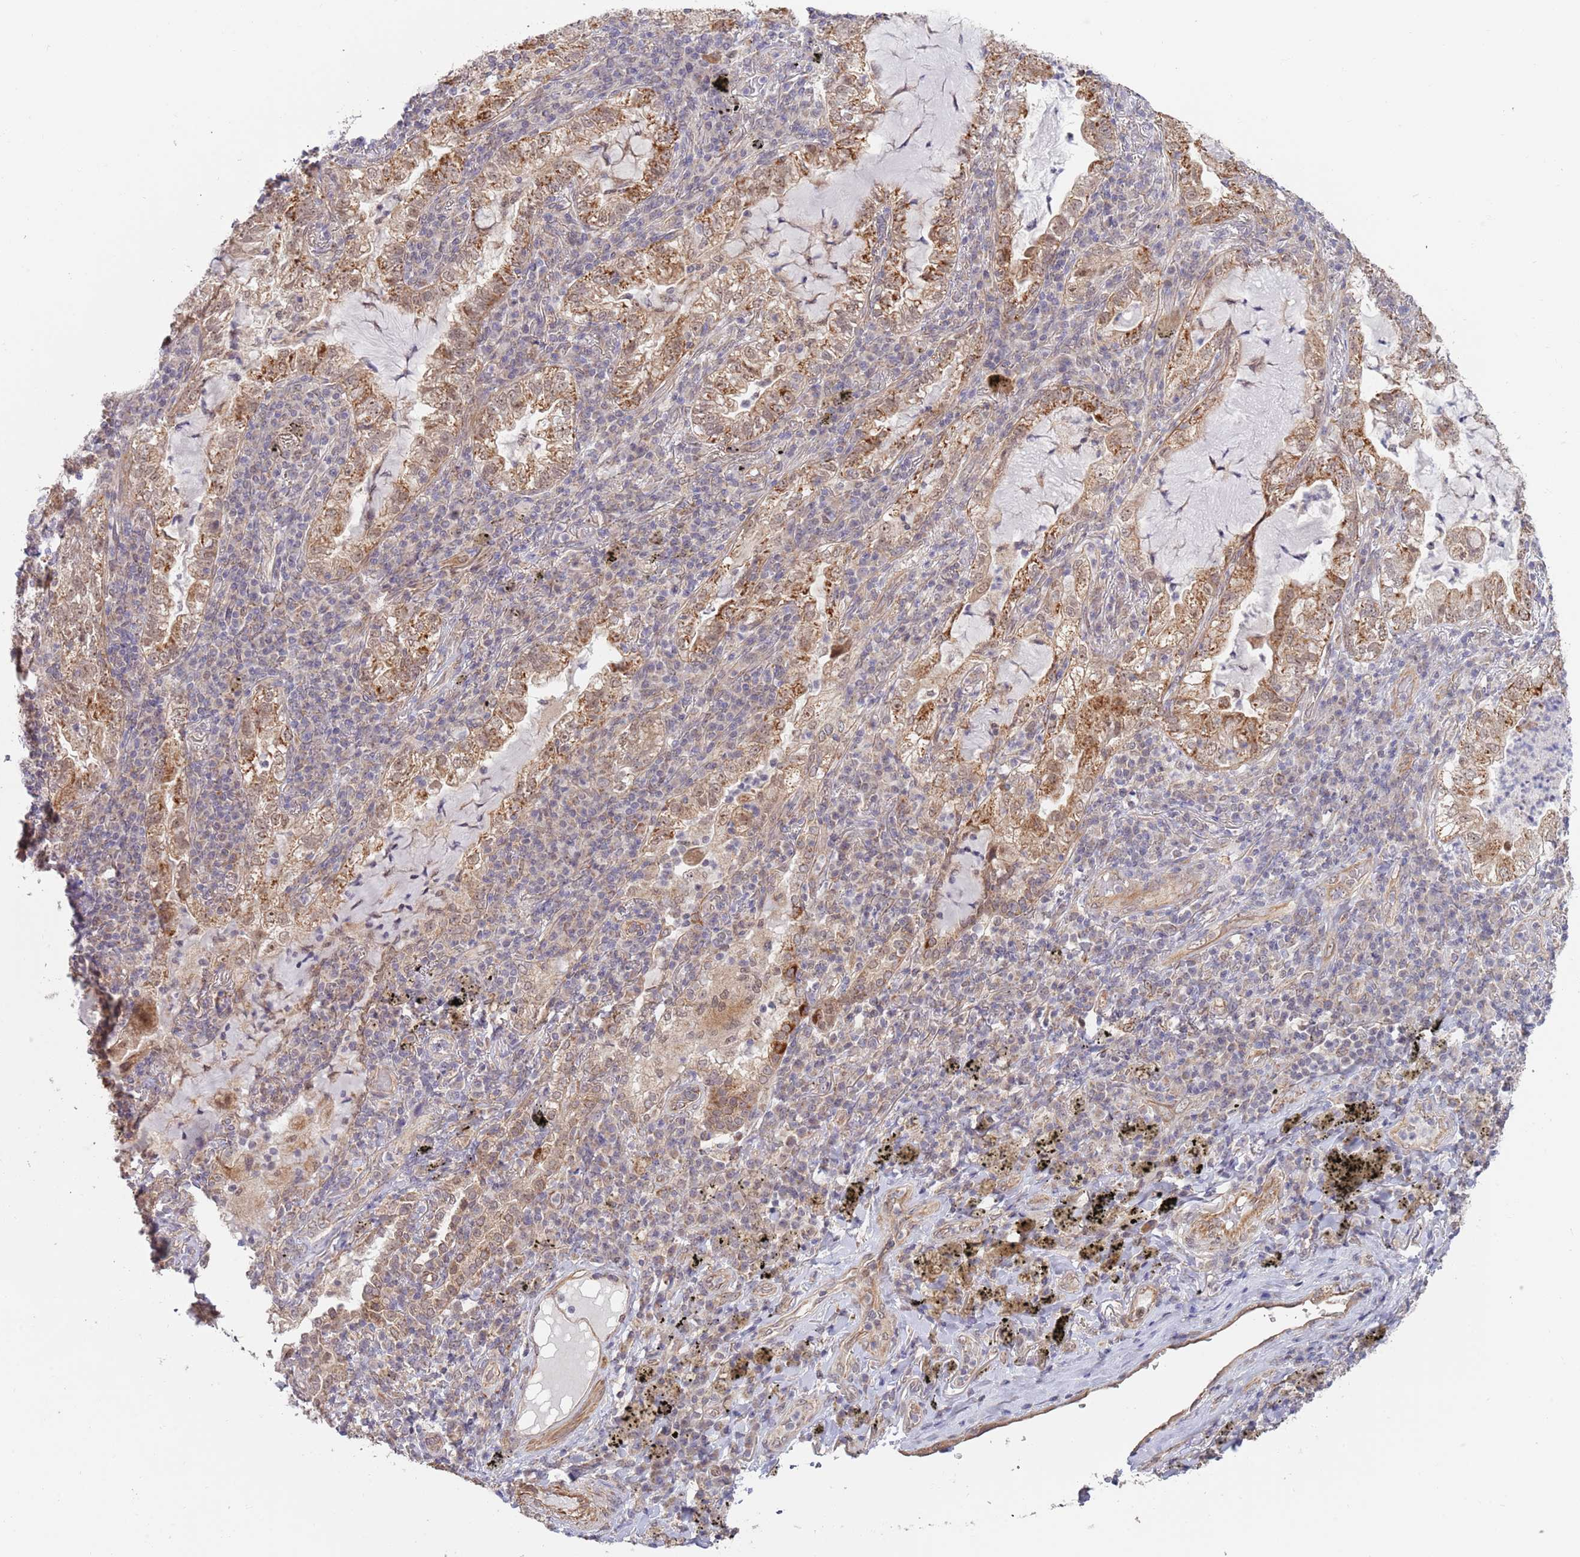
{"staining": {"intensity": "moderate", "quantity": ">75%", "location": "cytoplasmic/membranous,nuclear"}, "tissue": "lung cancer", "cell_type": "Tumor cells", "image_type": "cancer", "snomed": [{"axis": "morphology", "description": "Adenocarcinoma, NOS"}, {"axis": "topography", "description": "Lung"}], "caption": "High-power microscopy captured an IHC photomicrograph of lung adenocarcinoma, revealing moderate cytoplasmic/membranous and nuclear positivity in about >75% of tumor cells. The protein of interest is stained brown, and the nuclei are stained in blue (DAB IHC with brightfield microscopy, high magnification).", "gene": "UQCC3", "patient": {"sex": "female", "age": 73}}